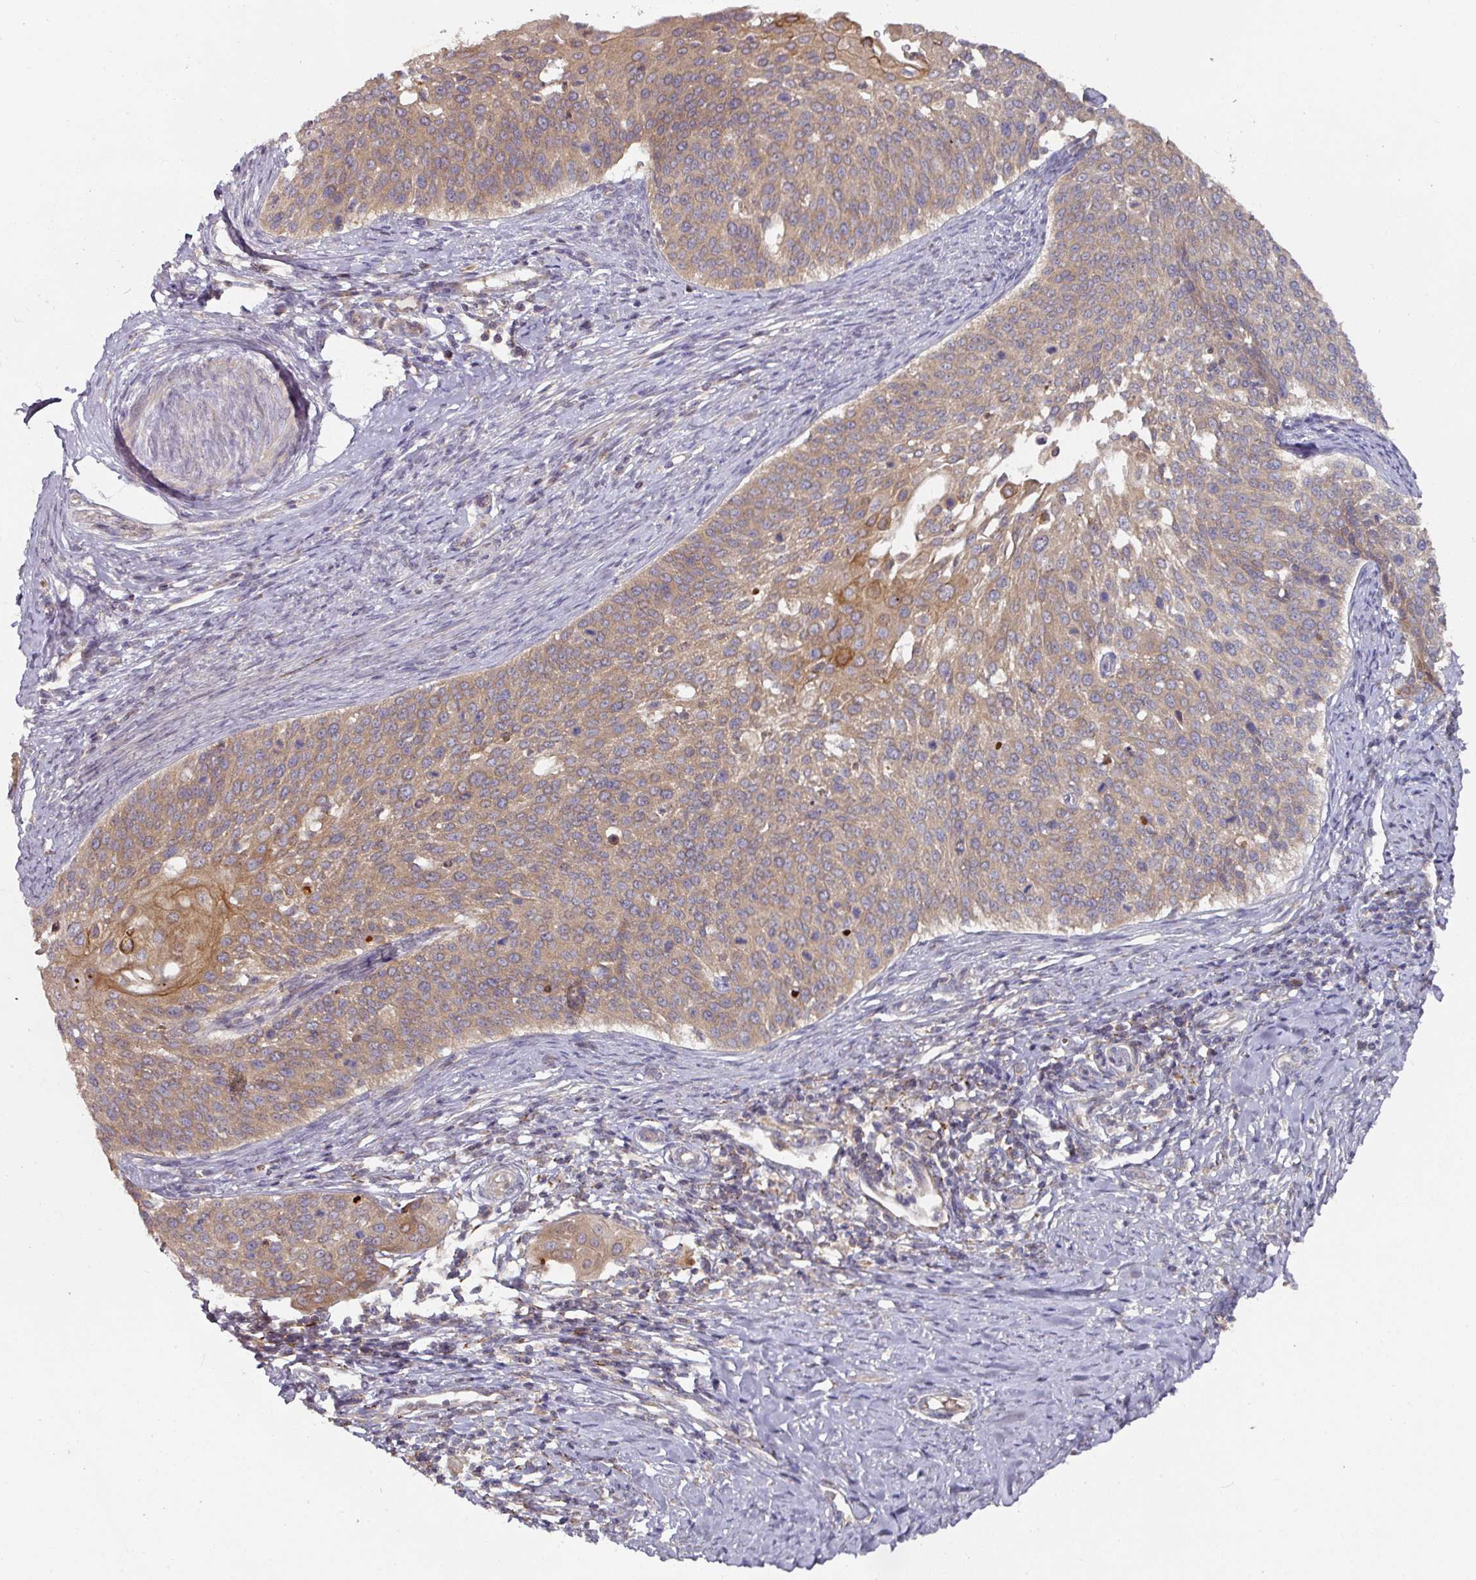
{"staining": {"intensity": "weak", "quantity": ">75%", "location": "cytoplasmic/membranous"}, "tissue": "cervical cancer", "cell_type": "Tumor cells", "image_type": "cancer", "snomed": [{"axis": "morphology", "description": "Squamous cell carcinoma, NOS"}, {"axis": "topography", "description": "Cervix"}], "caption": "Human cervical cancer (squamous cell carcinoma) stained with a brown dye reveals weak cytoplasmic/membranous positive positivity in approximately >75% of tumor cells.", "gene": "DNAJC7", "patient": {"sex": "female", "age": 44}}